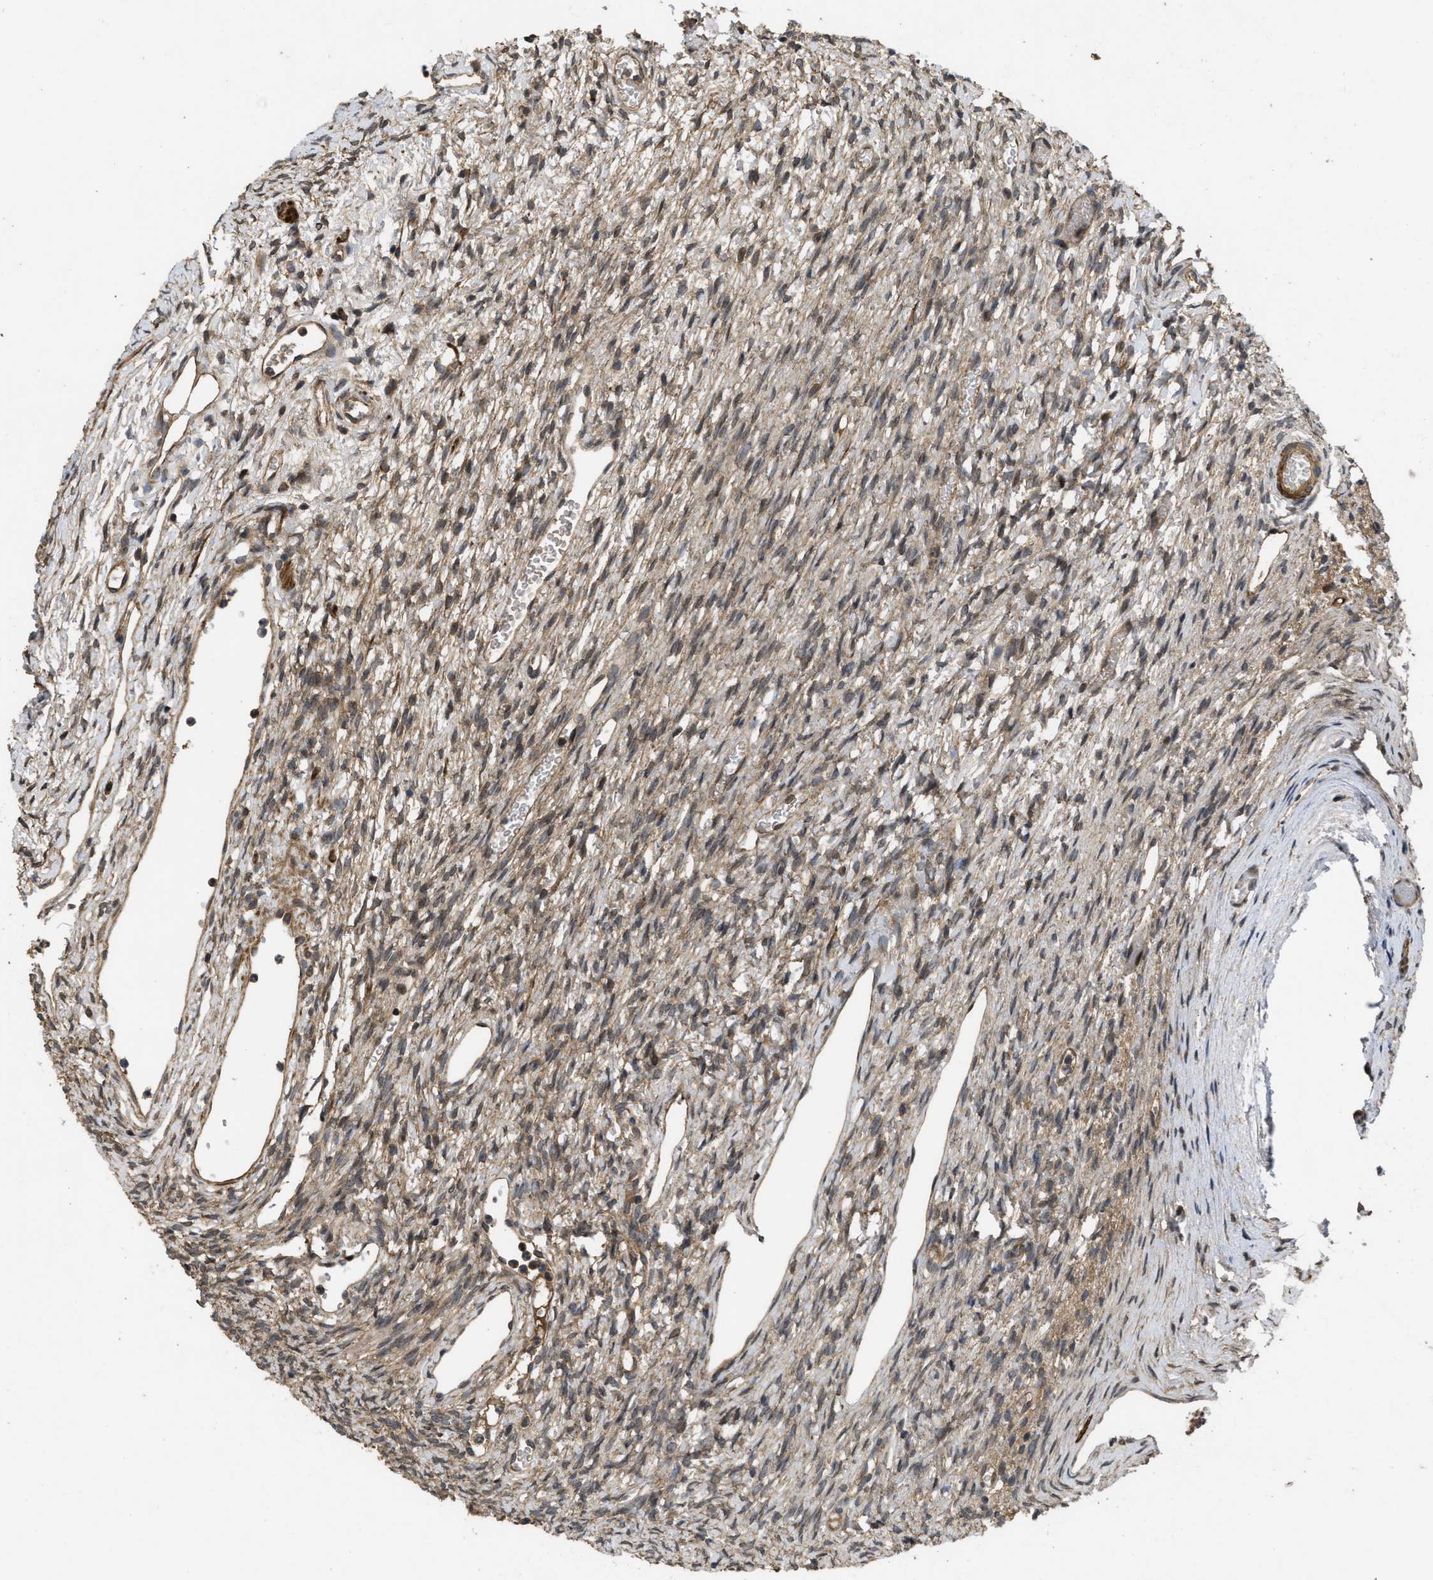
{"staining": {"intensity": "moderate", "quantity": ">75%", "location": "cytoplasmic/membranous"}, "tissue": "ovary", "cell_type": "Follicle cells", "image_type": "normal", "snomed": [{"axis": "morphology", "description": "Normal tissue, NOS"}, {"axis": "topography", "description": "Ovary"}], "caption": "This is a photomicrograph of IHC staining of unremarkable ovary, which shows moderate expression in the cytoplasmic/membranous of follicle cells.", "gene": "FZD6", "patient": {"sex": "female", "age": 33}}